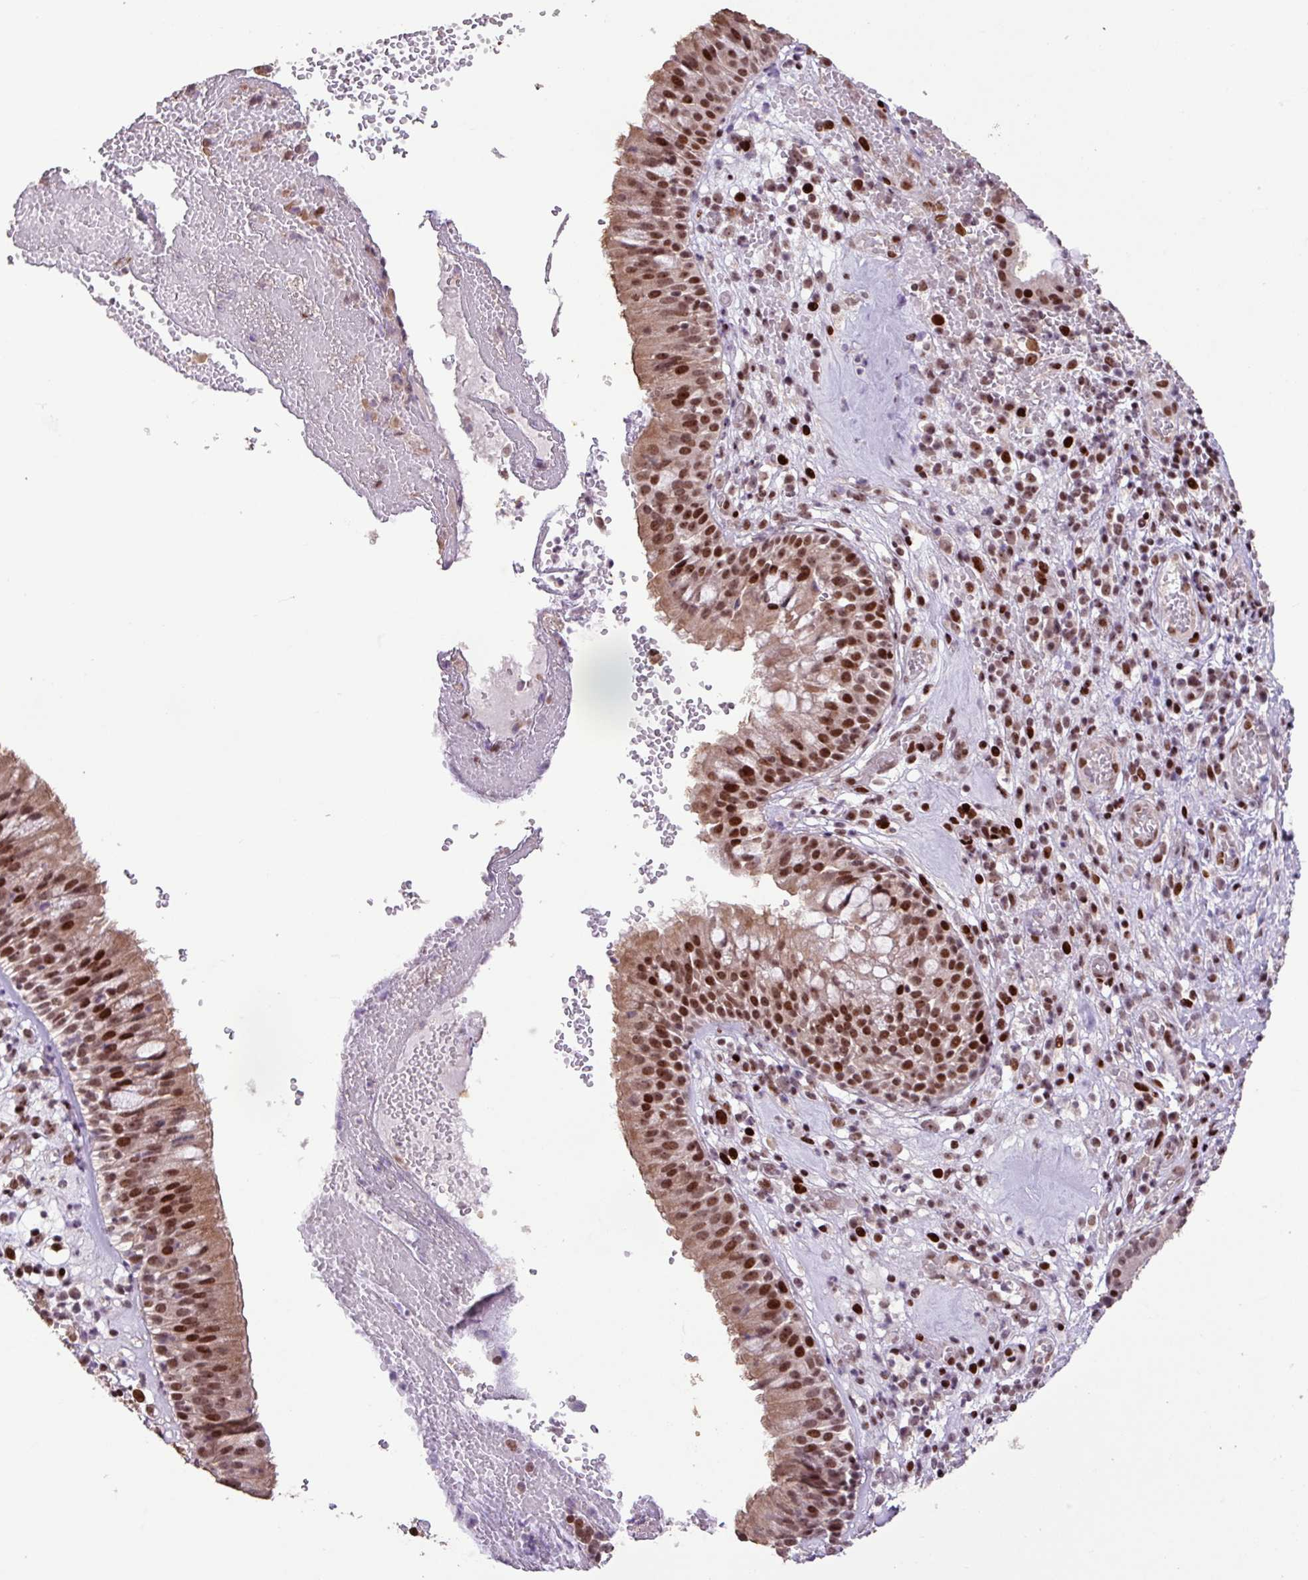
{"staining": {"intensity": "strong", "quantity": ">75%", "location": "cytoplasmic/membranous,nuclear"}, "tissue": "nasopharynx", "cell_type": "Respiratory epithelial cells", "image_type": "normal", "snomed": [{"axis": "morphology", "description": "Normal tissue, NOS"}, {"axis": "topography", "description": "Nasopharynx"}], "caption": "Protein expression analysis of normal human nasopharynx reveals strong cytoplasmic/membranous,nuclear positivity in about >75% of respiratory epithelial cells.", "gene": "ZNF709", "patient": {"sex": "male", "age": 65}}